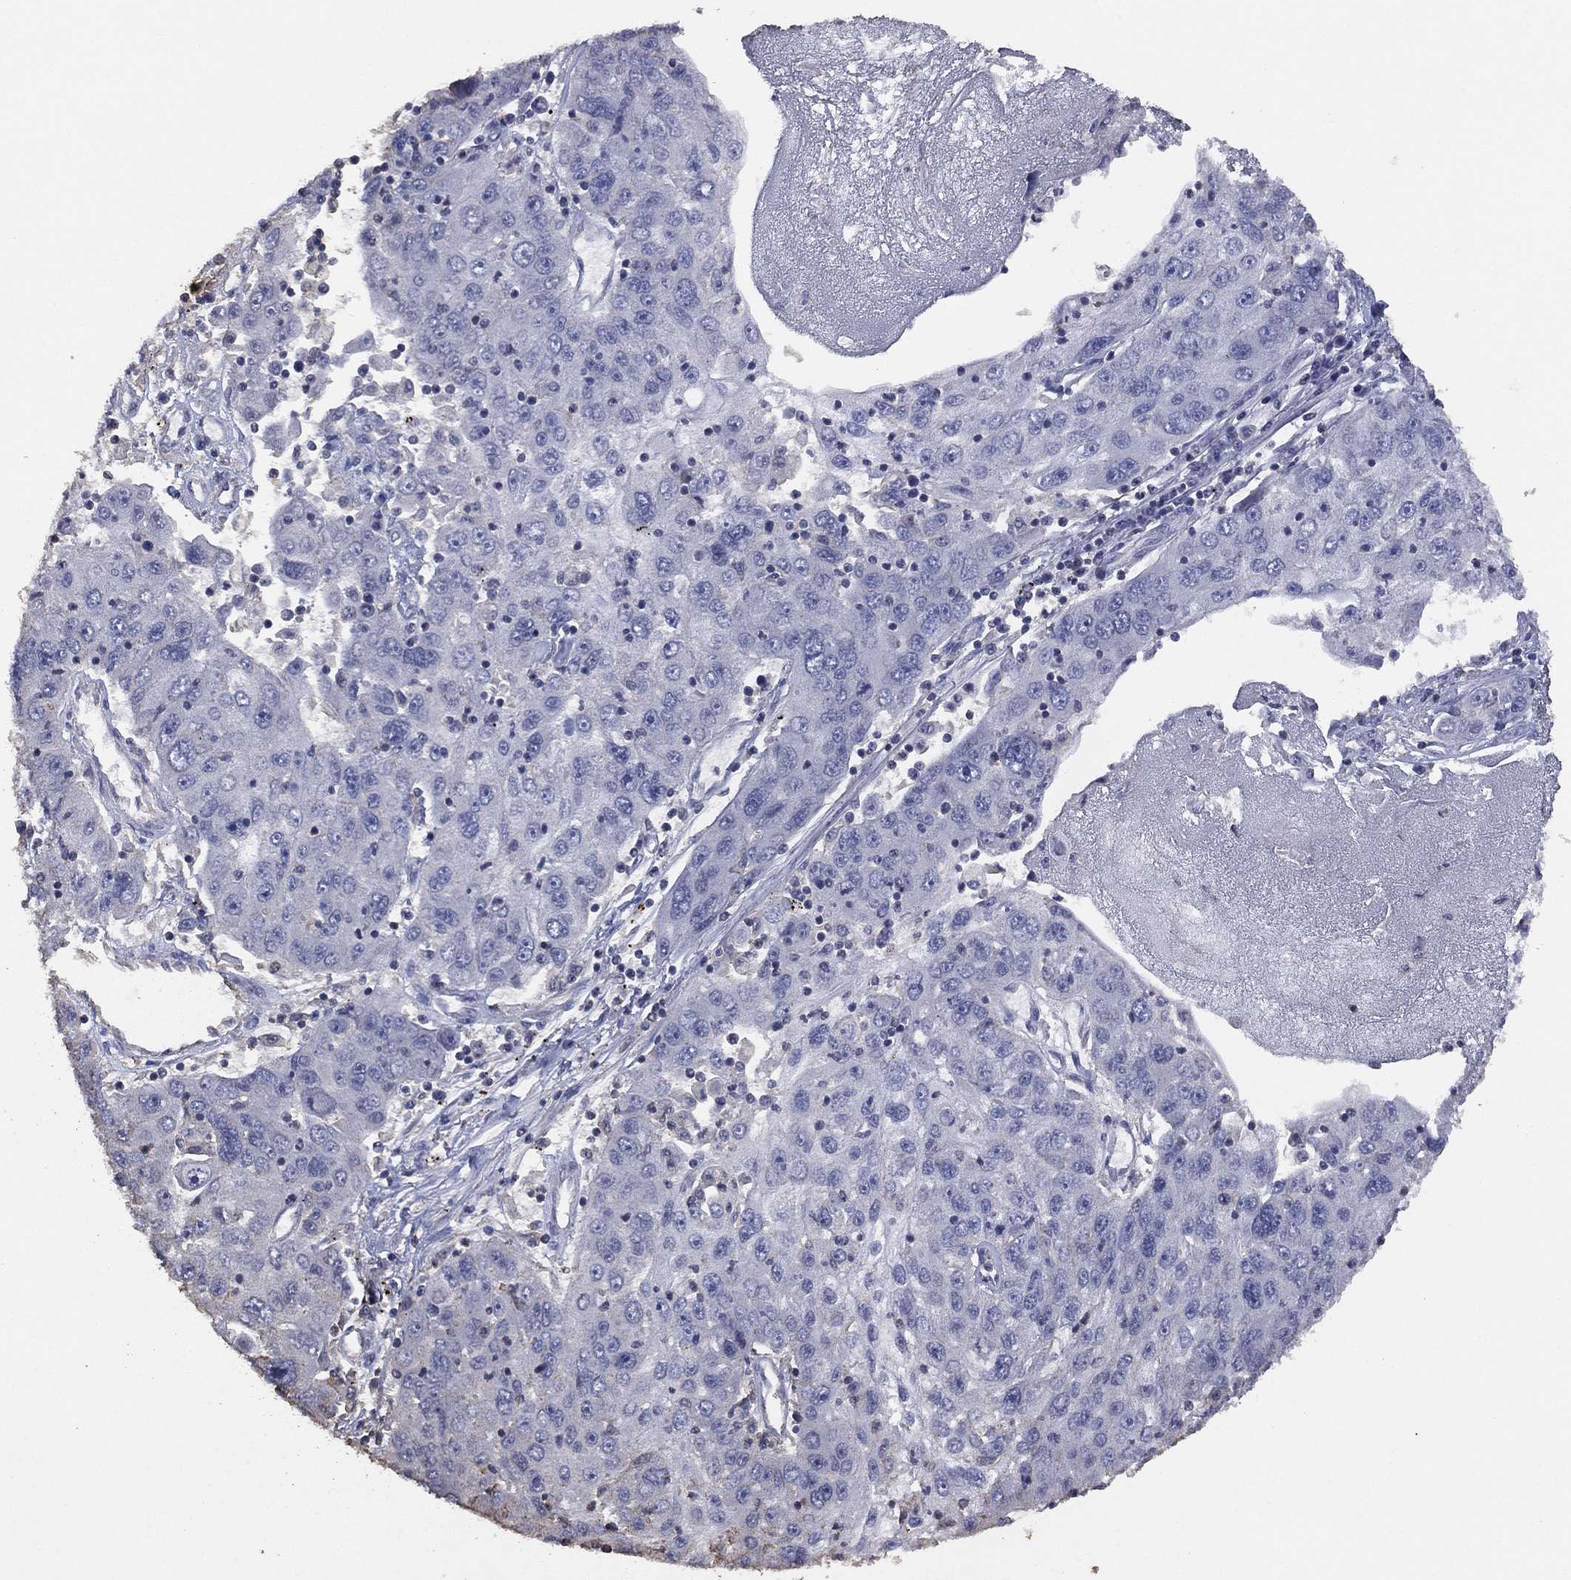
{"staining": {"intensity": "negative", "quantity": "none", "location": "none"}, "tissue": "stomach cancer", "cell_type": "Tumor cells", "image_type": "cancer", "snomed": [{"axis": "morphology", "description": "Adenocarcinoma, NOS"}, {"axis": "topography", "description": "Stomach"}], "caption": "Immunohistochemistry micrograph of neoplastic tissue: stomach adenocarcinoma stained with DAB reveals no significant protein staining in tumor cells.", "gene": "ADPRHL1", "patient": {"sex": "male", "age": 56}}